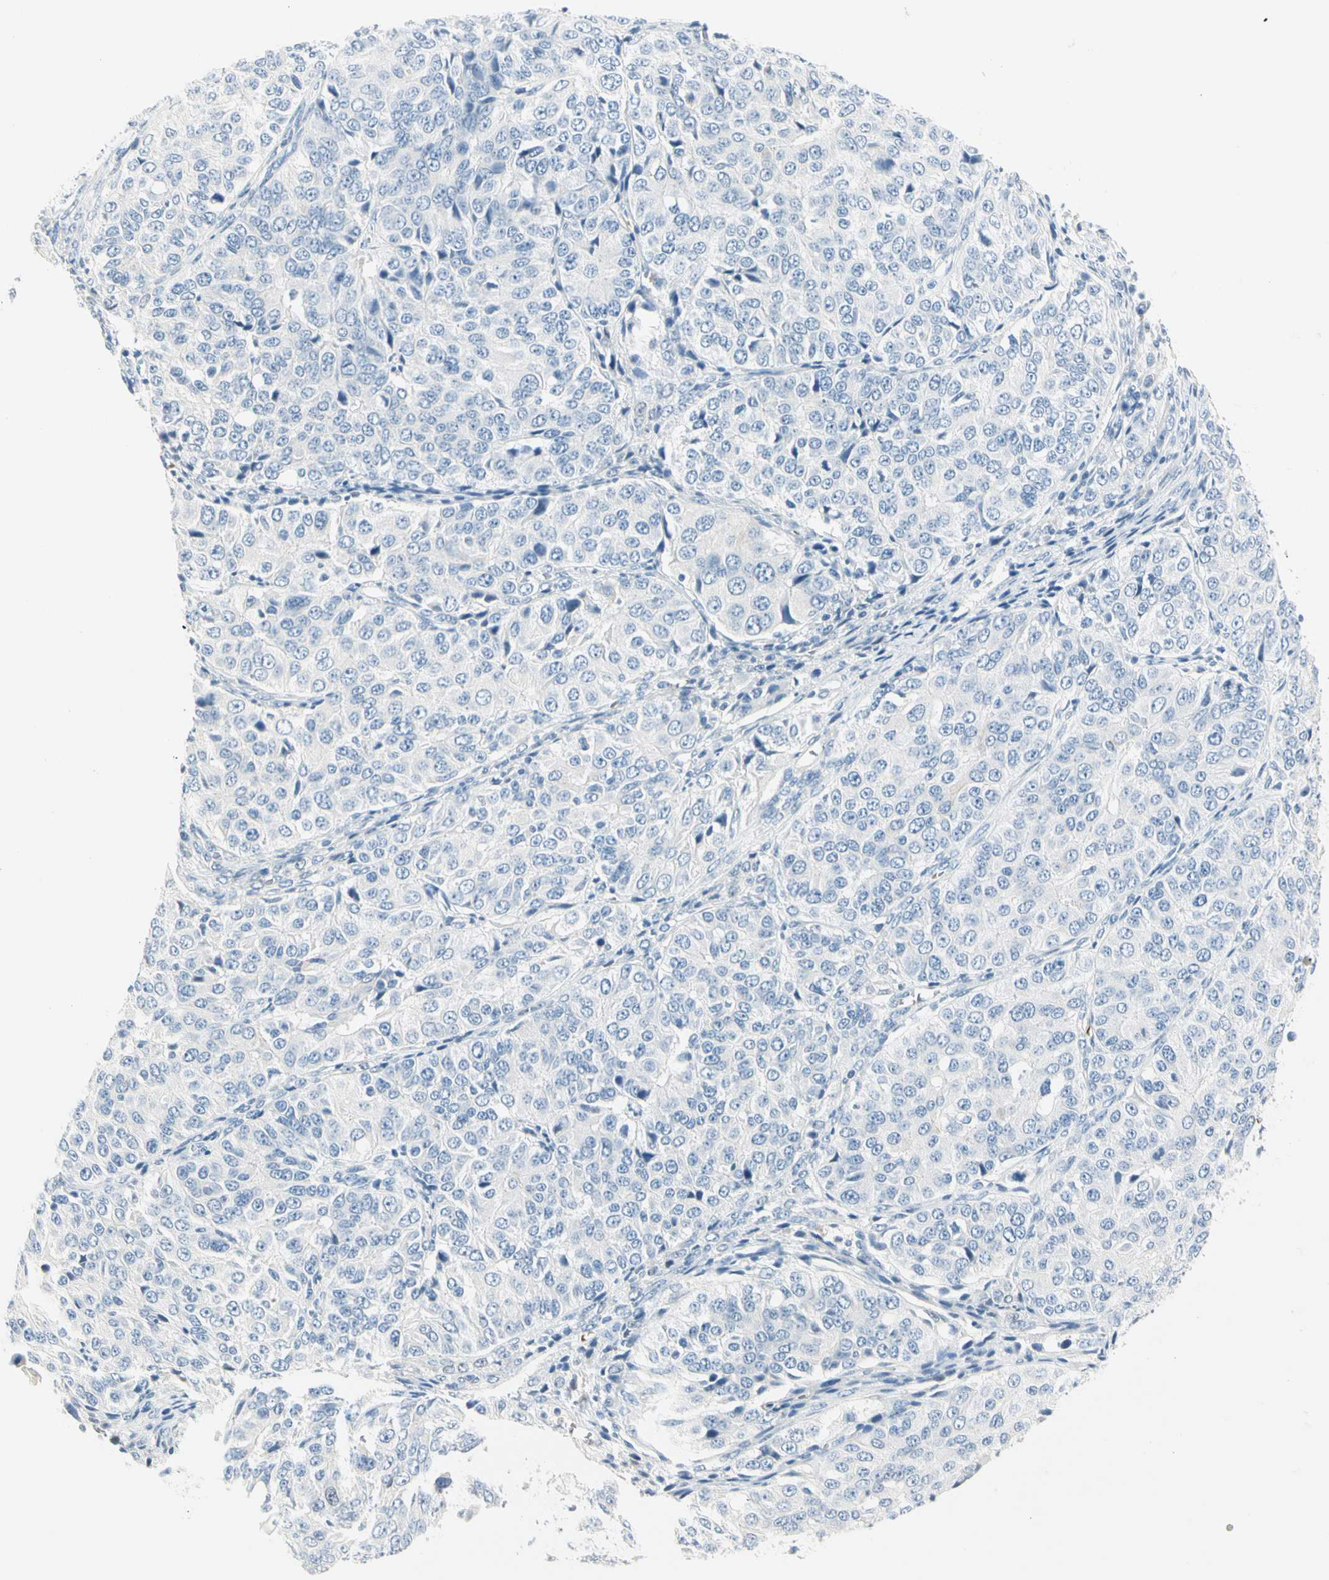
{"staining": {"intensity": "negative", "quantity": "none", "location": "none"}, "tissue": "ovarian cancer", "cell_type": "Tumor cells", "image_type": "cancer", "snomed": [{"axis": "morphology", "description": "Carcinoma, endometroid"}, {"axis": "topography", "description": "Ovary"}], "caption": "A high-resolution image shows immunohistochemistry (IHC) staining of endometroid carcinoma (ovarian), which displays no significant staining in tumor cells.", "gene": "CA1", "patient": {"sex": "female", "age": 51}}